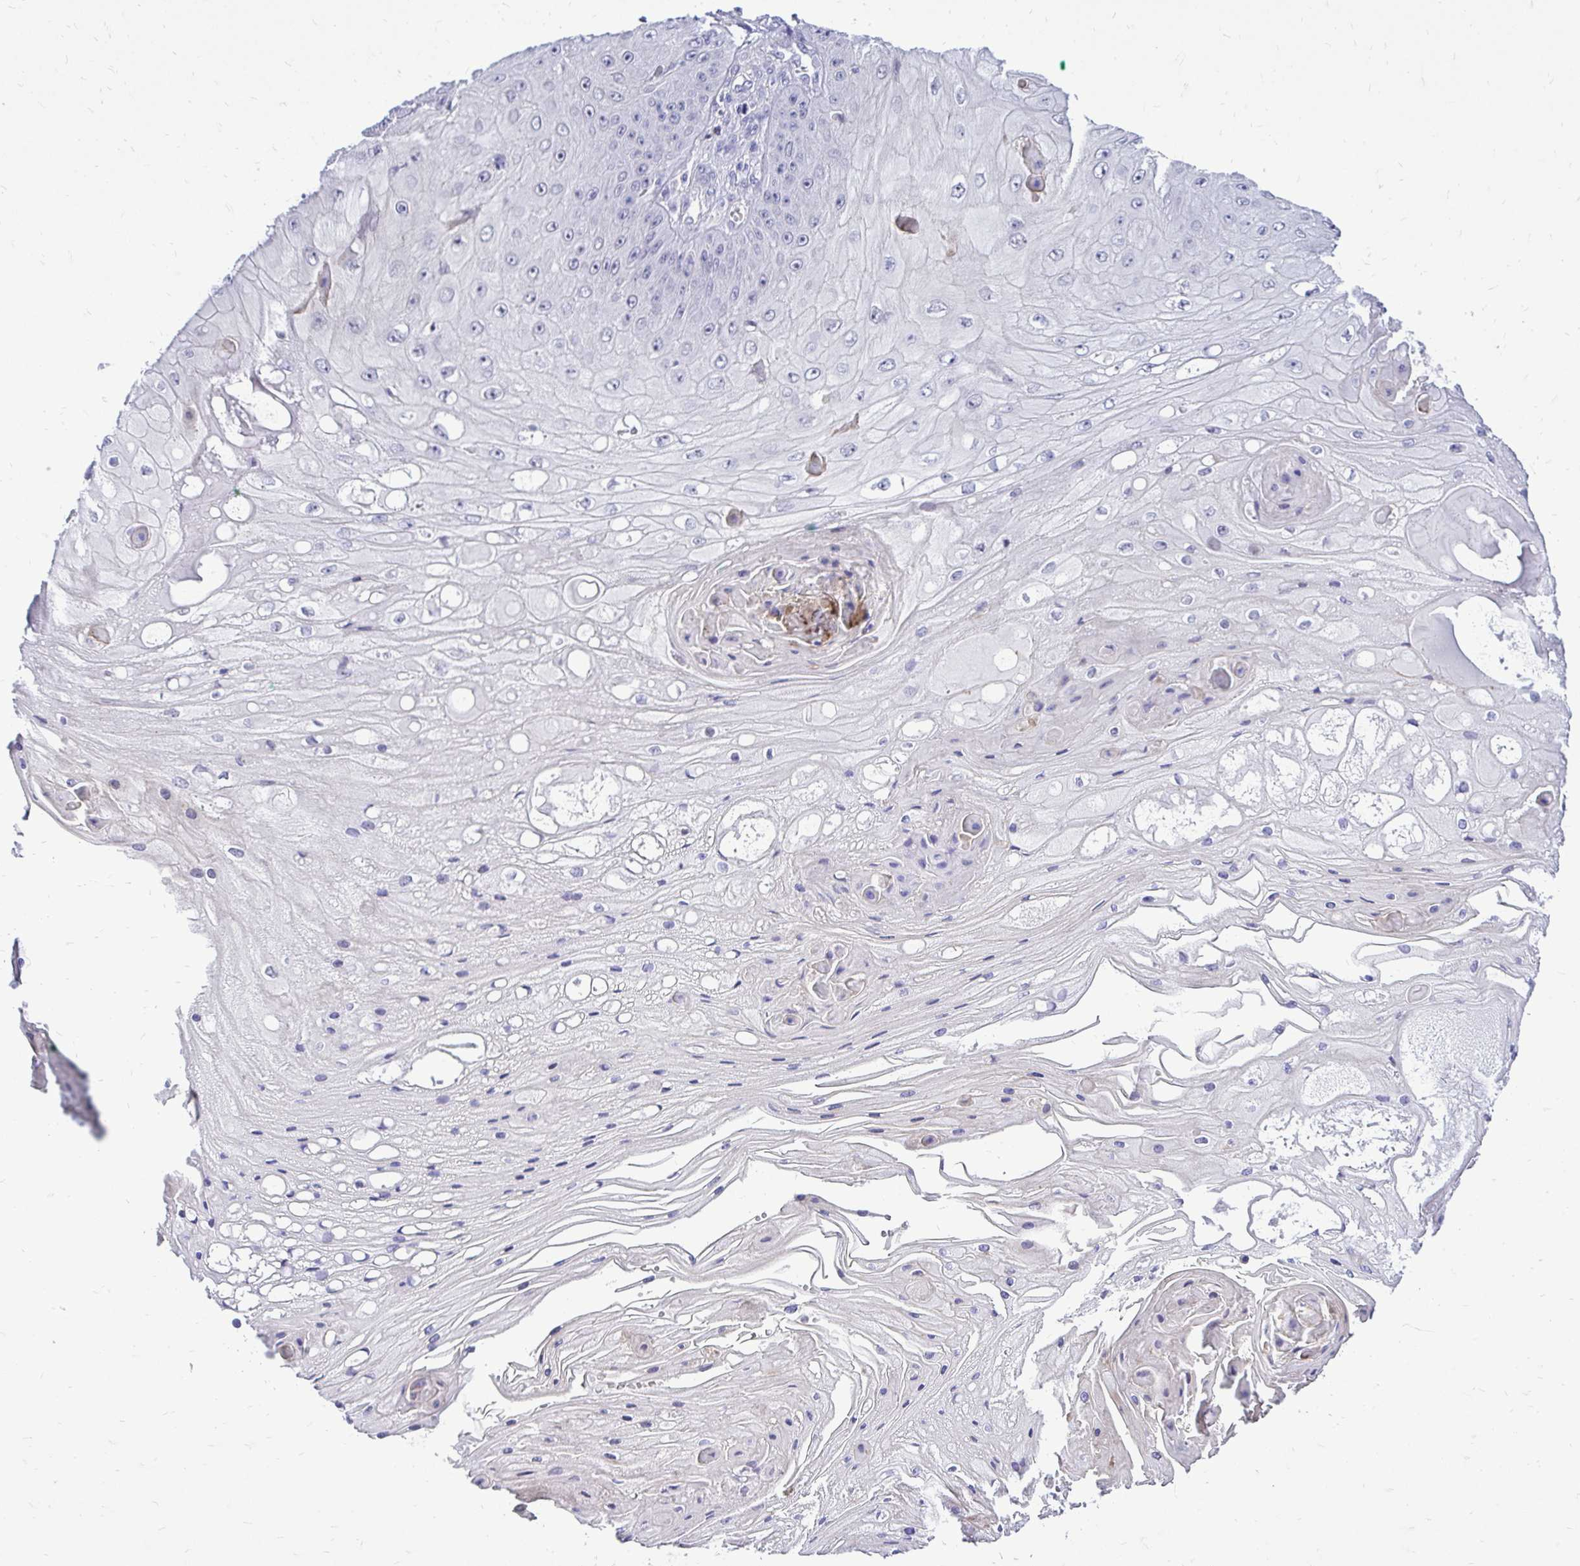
{"staining": {"intensity": "negative", "quantity": "none", "location": "none"}, "tissue": "skin cancer", "cell_type": "Tumor cells", "image_type": "cancer", "snomed": [{"axis": "morphology", "description": "Squamous cell carcinoma, NOS"}, {"axis": "topography", "description": "Skin"}], "caption": "This micrograph is of skin cancer (squamous cell carcinoma) stained with immunohistochemistry (IHC) to label a protein in brown with the nuclei are counter-stained blue. There is no staining in tumor cells.", "gene": "ZSWIM9", "patient": {"sex": "male", "age": 70}}